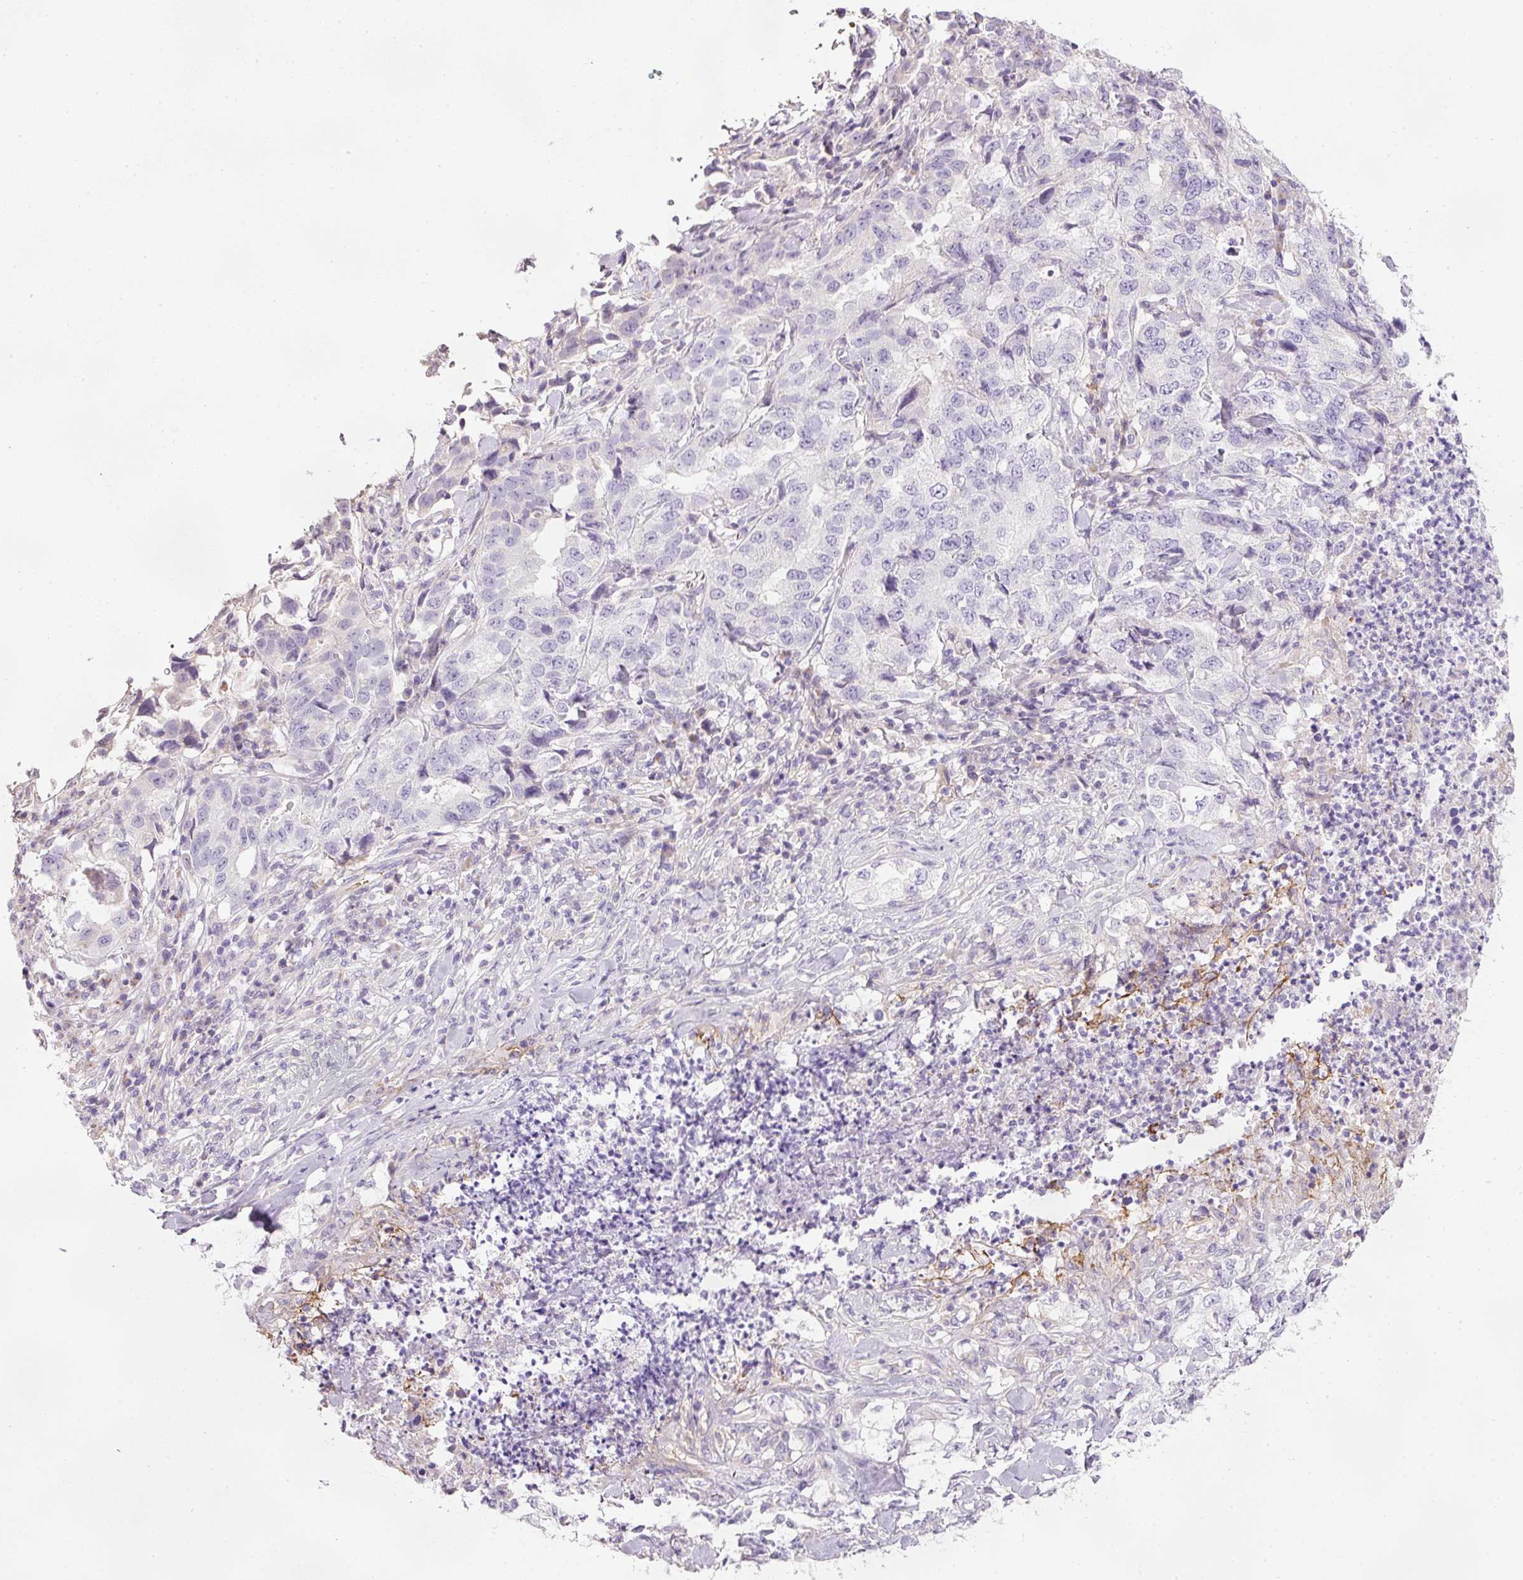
{"staining": {"intensity": "negative", "quantity": "none", "location": "none"}, "tissue": "lung cancer", "cell_type": "Tumor cells", "image_type": "cancer", "snomed": [{"axis": "morphology", "description": "Adenocarcinoma, NOS"}, {"axis": "topography", "description": "Lung"}], "caption": "DAB immunohistochemical staining of human lung cancer (adenocarcinoma) displays no significant positivity in tumor cells. Brightfield microscopy of immunohistochemistry (IHC) stained with DAB (3,3'-diaminobenzidine) (brown) and hematoxylin (blue), captured at high magnification.", "gene": "KPNA5", "patient": {"sex": "female", "age": 51}}